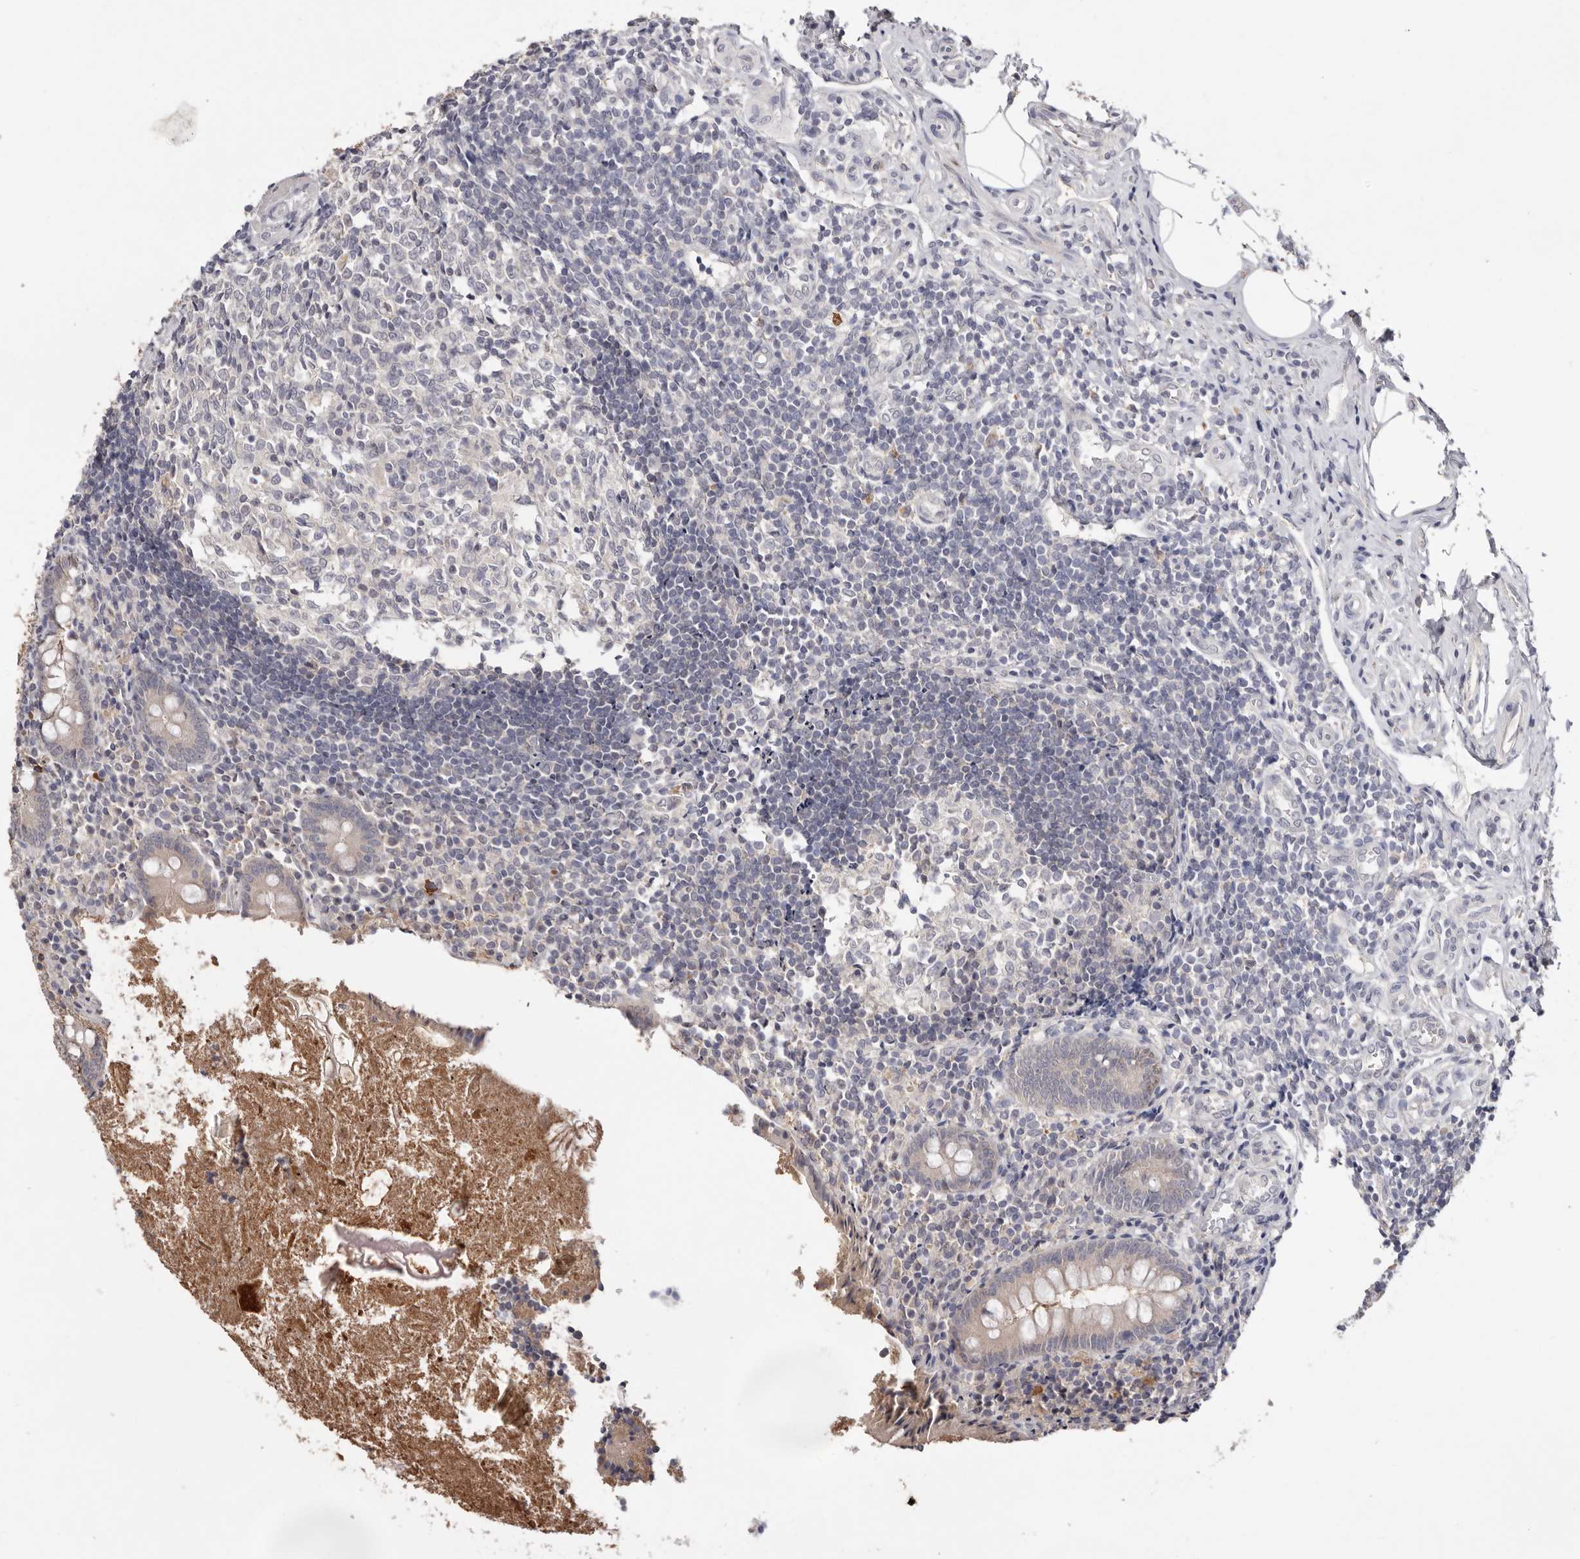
{"staining": {"intensity": "negative", "quantity": "none", "location": "none"}, "tissue": "appendix", "cell_type": "Glandular cells", "image_type": "normal", "snomed": [{"axis": "morphology", "description": "Normal tissue, NOS"}, {"axis": "topography", "description": "Appendix"}], "caption": "IHC image of normal appendix: appendix stained with DAB exhibits no significant protein staining in glandular cells.", "gene": "DOP1A", "patient": {"sex": "female", "age": 17}}